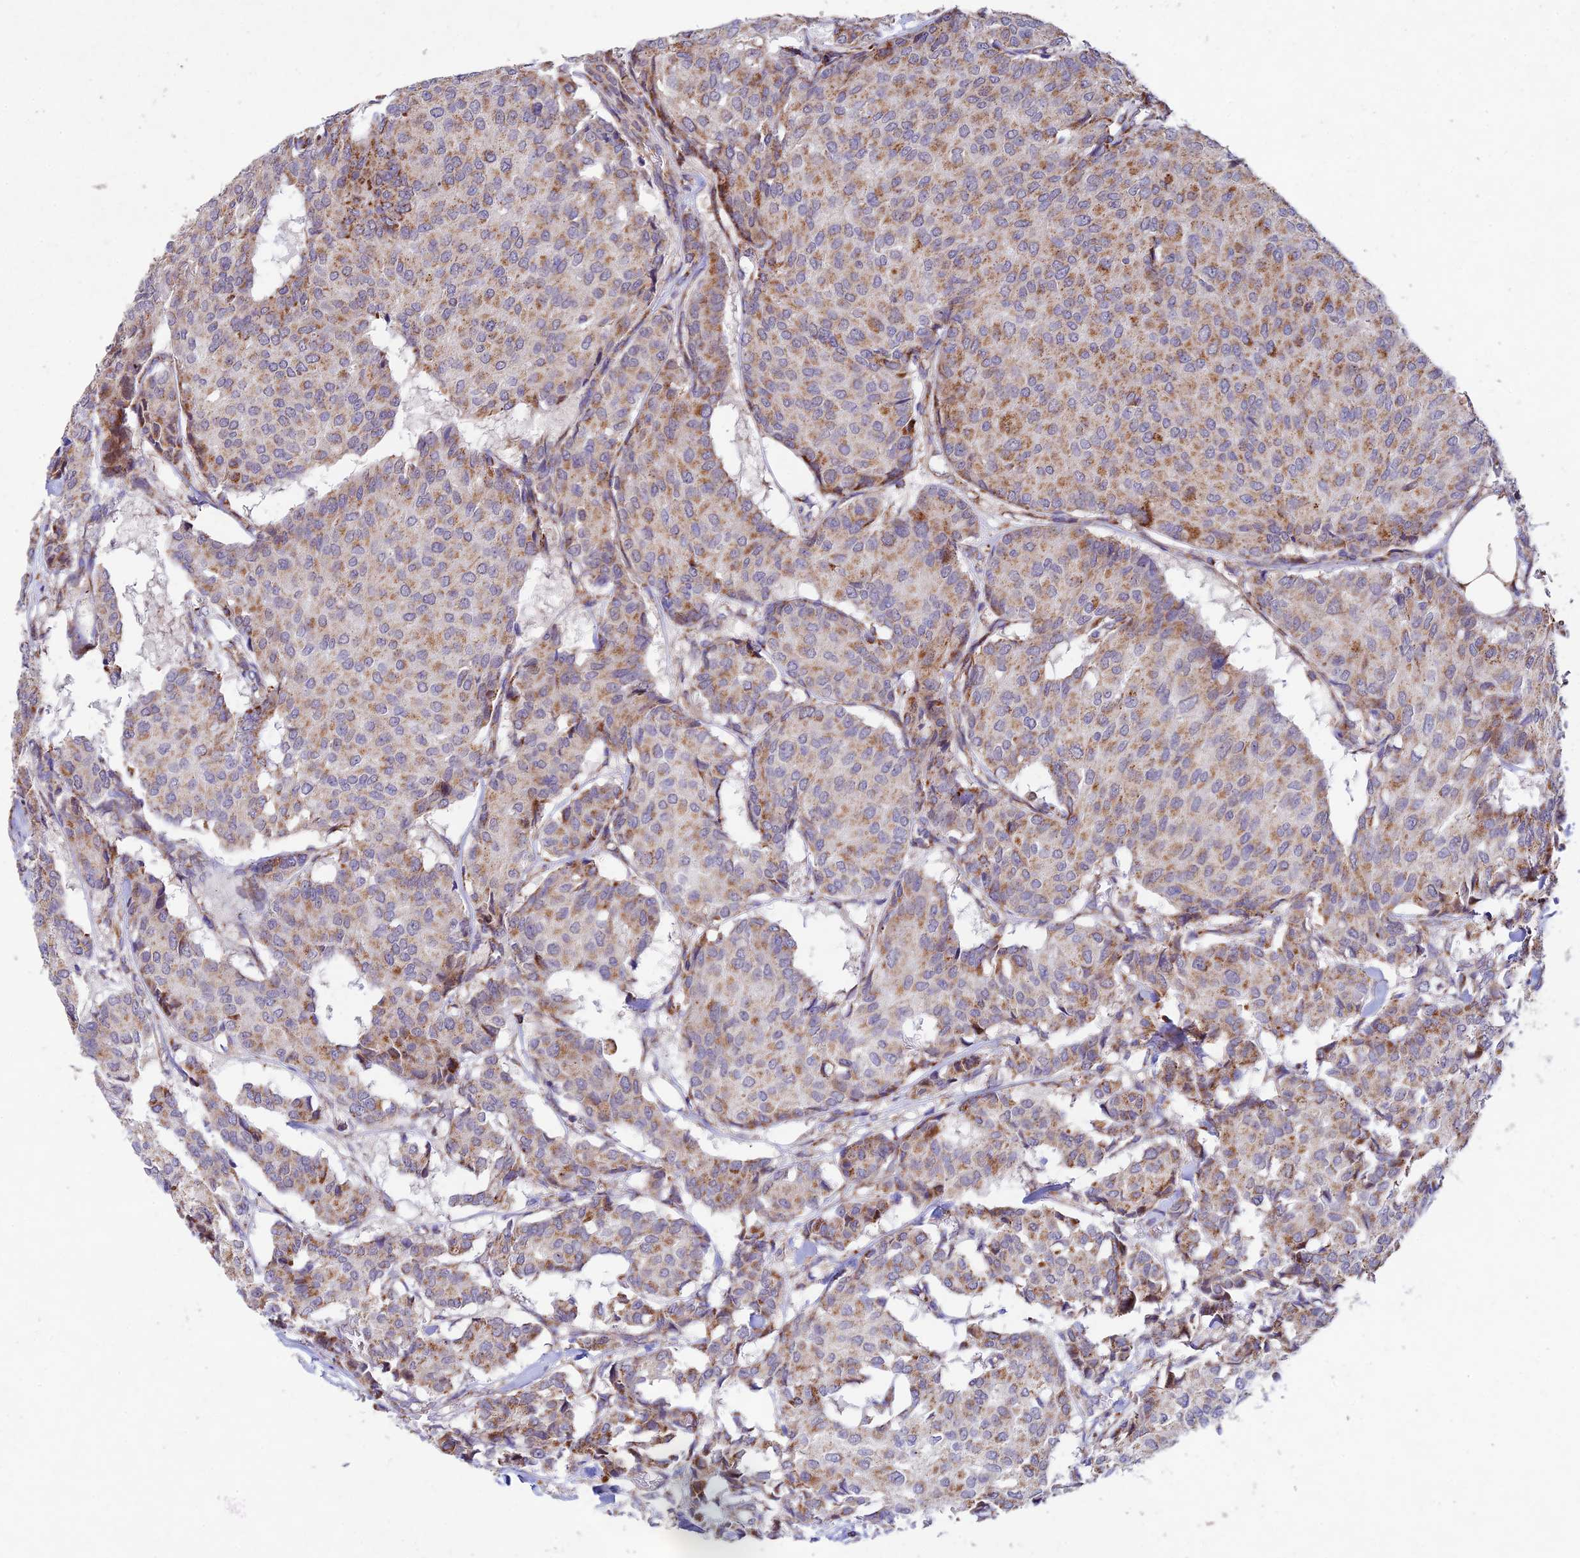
{"staining": {"intensity": "moderate", "quantity": "25%-75%", "location": "cytoplasmic/membranous"}, "tissue": "breast cancer", "cell_type": "Tumor cells", "image_type": "cancer", "snomed": [{"axis": "morphology", "description": "Duct carcinoma"}, {"axis": "topography", "description": "Breast"}], "caption": "Immunohistochemical staining of human breast cancer (infiltrating ductal carcinoma) exhibits moderate cytoplasmic/membranous protein staining in approximately 25%-75% of tumor cells. (DAB (3,3'-diaminobenzidine) = brown stain, brightfield microscopy at high magnification).", "gene": "KHDC3L", "patient": {"sex": "female", "age": 75}}